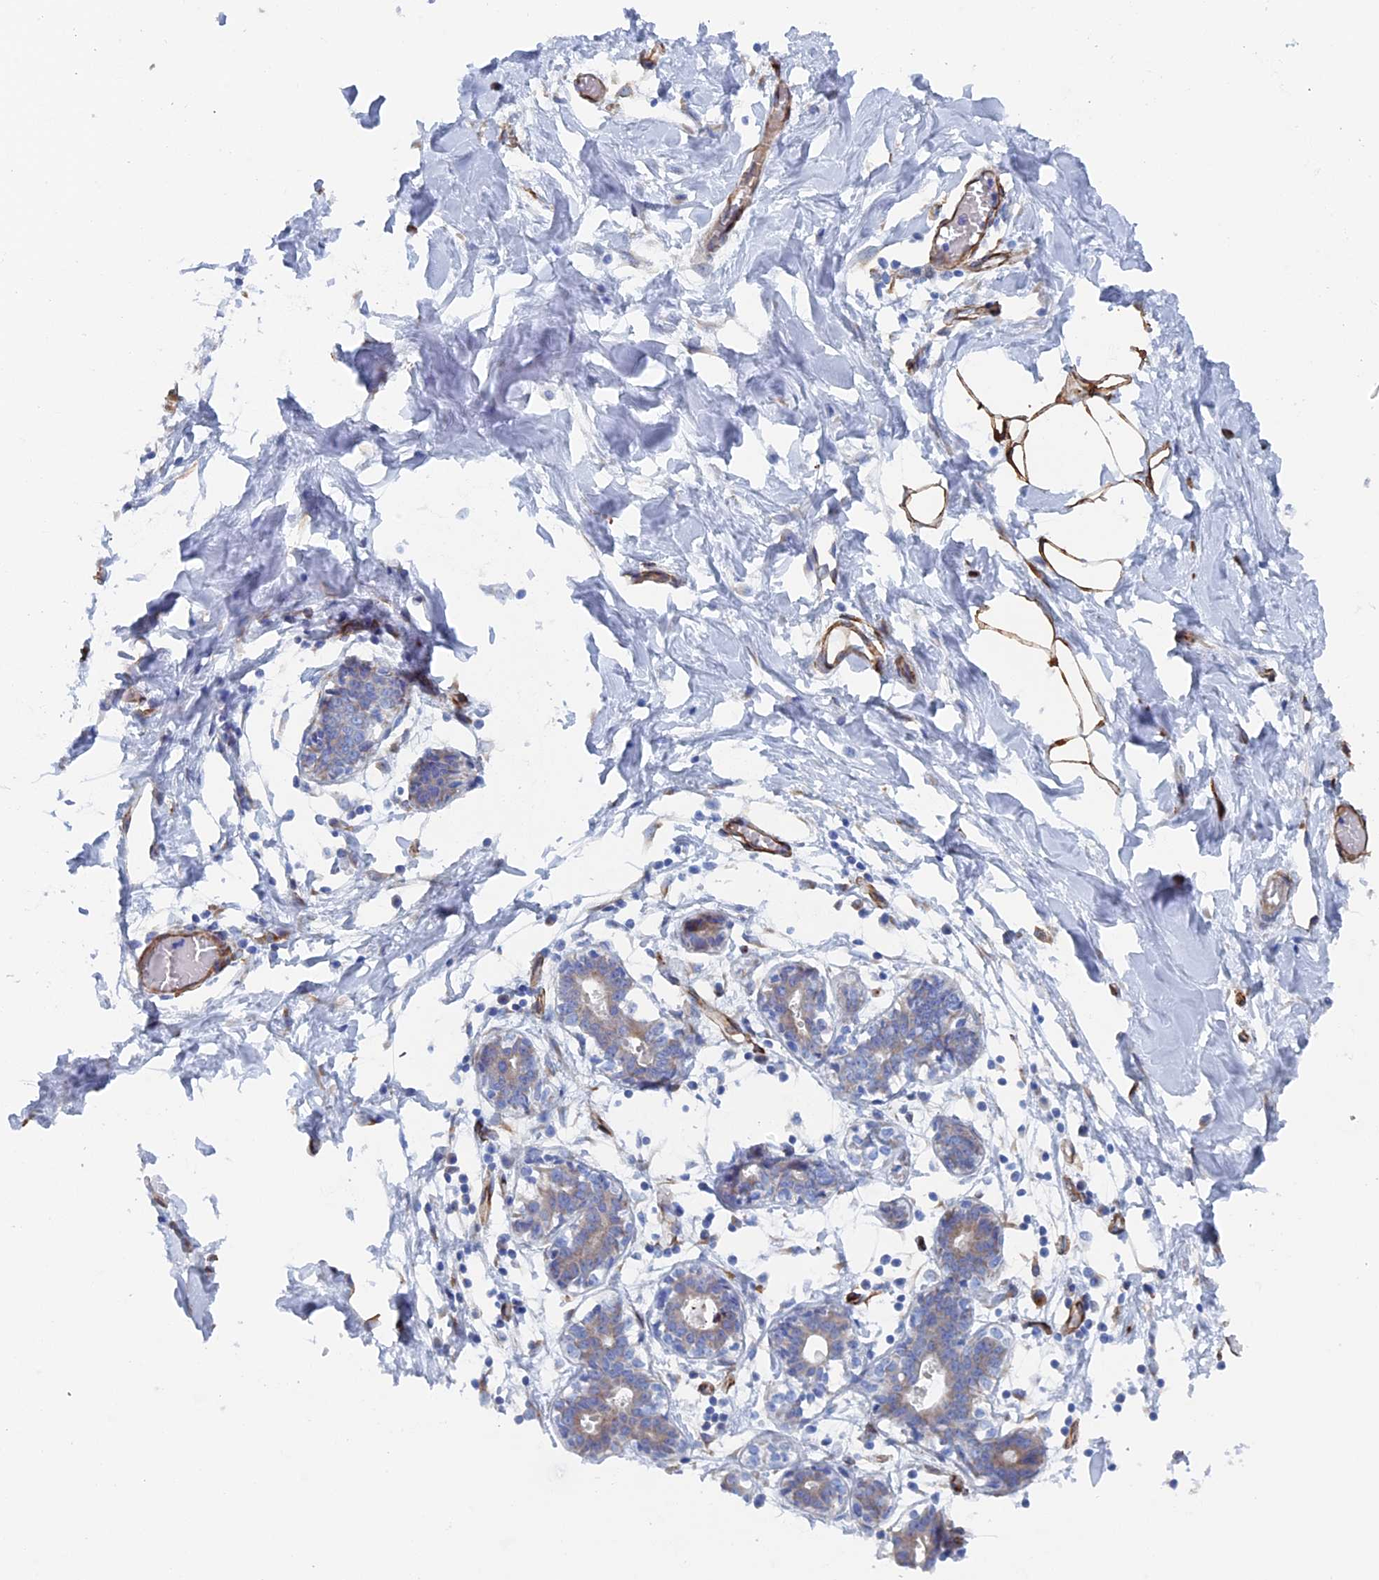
{"staining": {"intensity": "strong", "quantity": "25%-75%", "location": "cytoplasmic/membranous"}, "tissue": "breast", "cell_type": "Adipocytes", "image_type": "normal", "snomed": [{"axis": "morphology", "description": "Normal tissue, NOS"}, {"axis": "topography", "description": "Breast"}], "caption": "Immunohistochemistry (IHC) of unremarkable human breast displays high levels of strong cytoplasmic/membranous expression in approximately 25%-75% of adipocytes. Nuclei are stained in blue.", "gene": "COG7", "patient": {"sex": "female", "age": 27}}